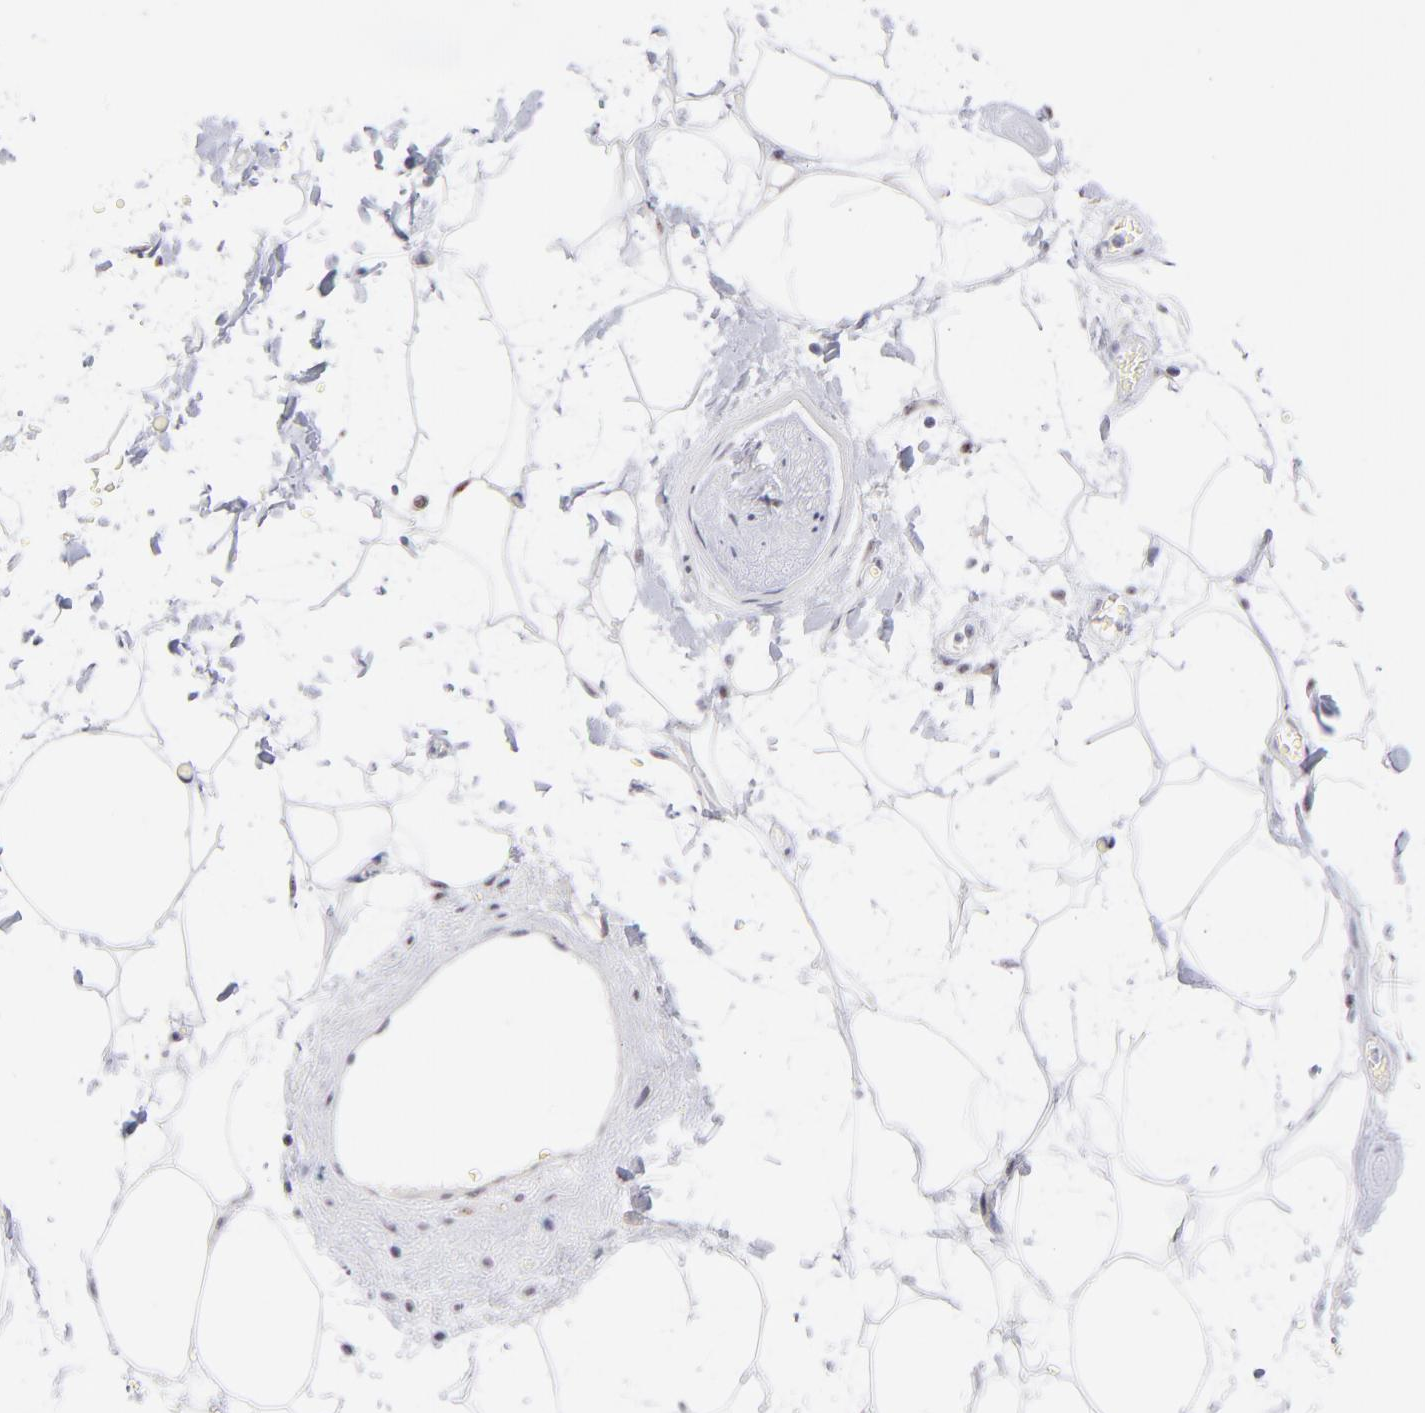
{"staining": {"intensity": "moderate", "quantity": ">75%", "location": "nuclear"}, "tissue": "adipose tissue", "cell_type": "Adipocytes", "image_type": "normal", "snomed": [{"axis": "morphology", "description": "Normal tissue, NOS"}, {"axis": "topography", "description": "Soft tissue"}], "caption": "Adipose tissue stained for a protein (brown) reveals moderate nuclear positive expression in approximately >75% of adipocytes.", "gene": "CDC25C", "patient": {"sex": "male", "age": 72}}